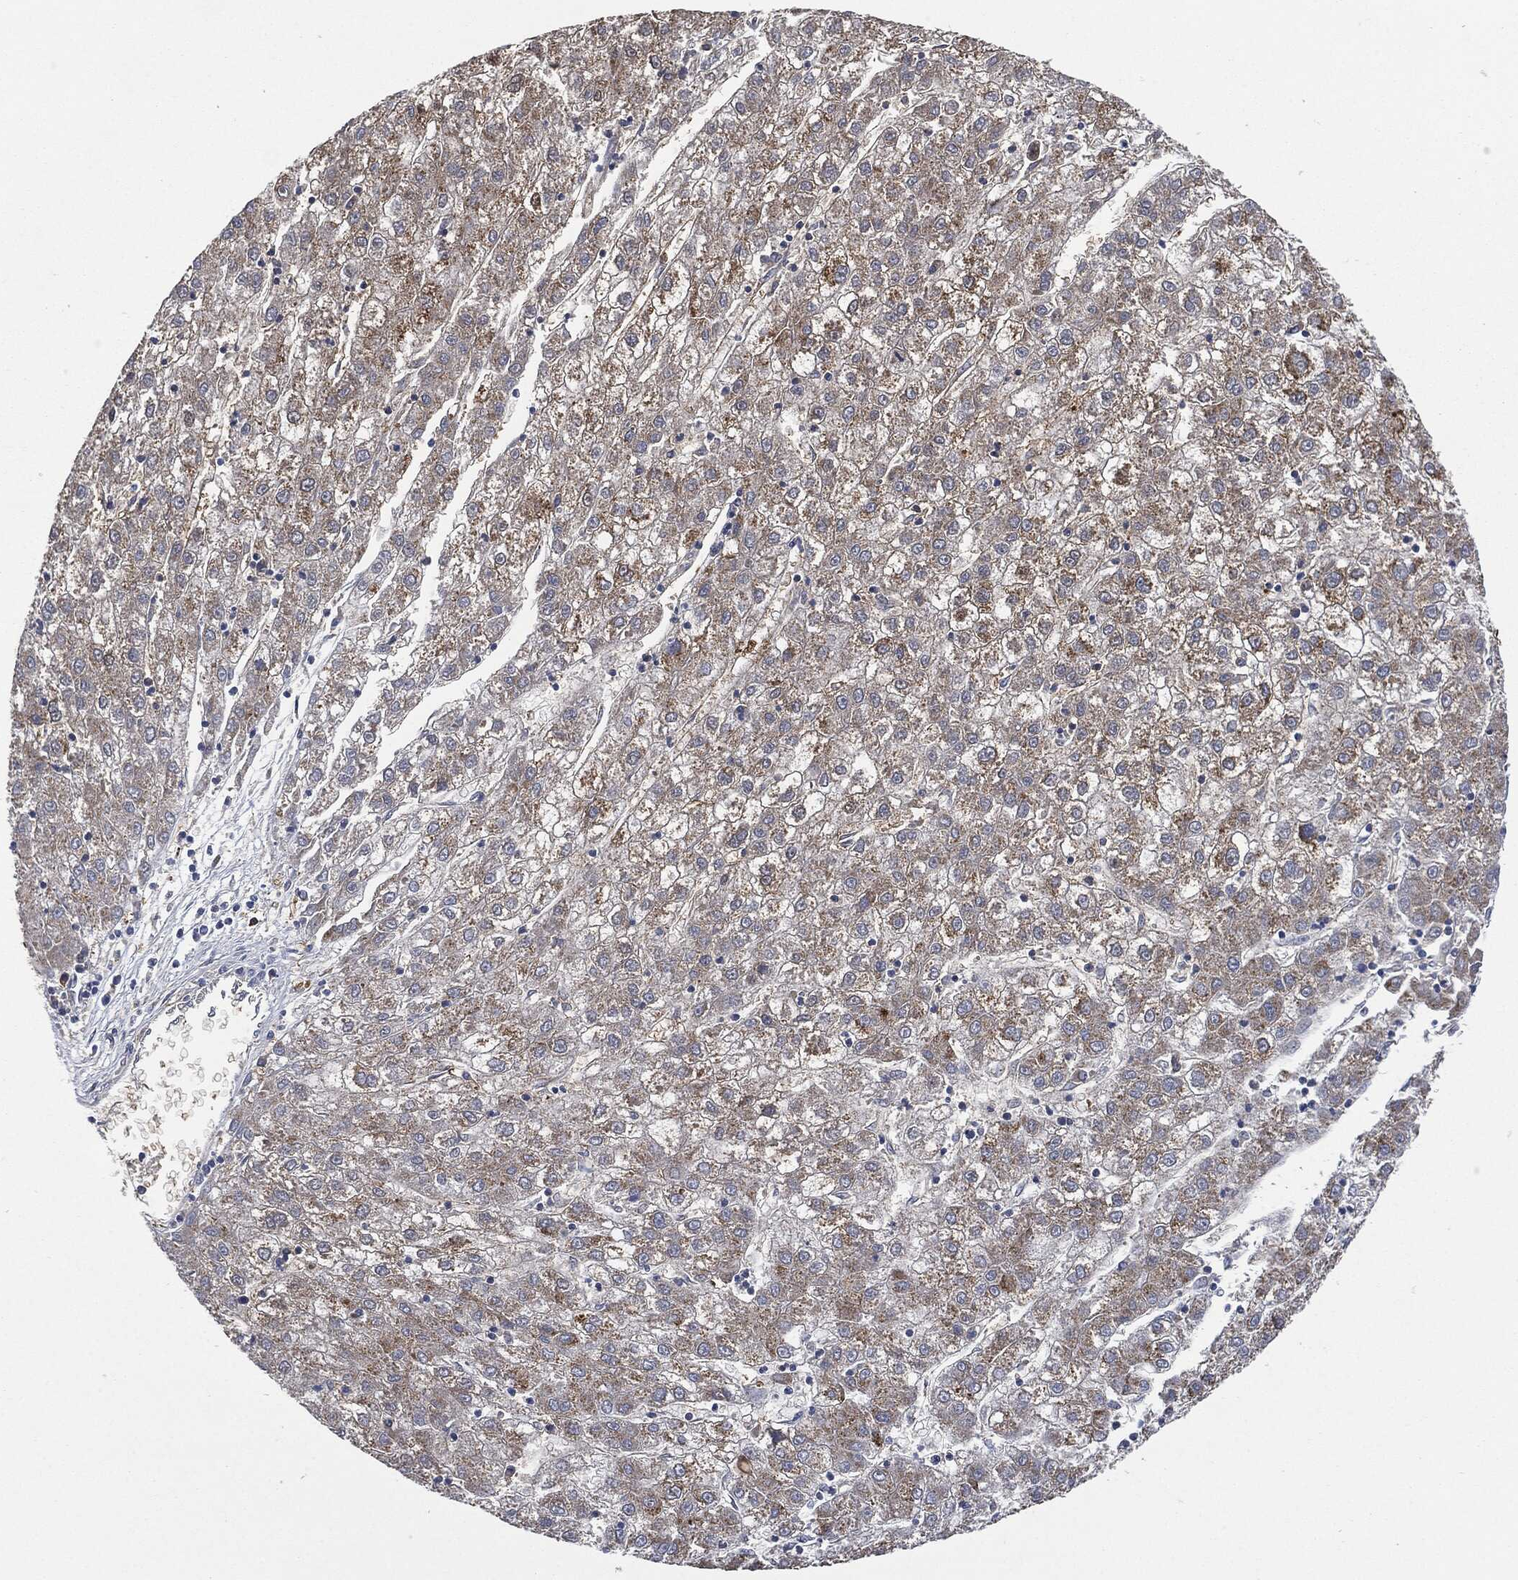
{"staining": {"intensity": "strong", "quantity": "<25%", "location": "cytoplasmic/membranous,nuclear"}, "tissue": "liver cancer", "cell_type": "Tumor cells", "image_type": "cancer", "snomed": [{"axis": "morphology", "description": "Carcinoma, Hepatocellular, NOS"}, {"axis": "topography", "description": "Liver"}], "caption": "Strong cytoplasmic/membranous and nuclear protein positivity is identified in about <25% of tumor cells in liver cancer (hepatocellular carcinoma). (brown staining indicates protein expression, while blue staining denotes nuclei).", "gene": "DCTN1", "patient": {"sex": "male", "age": 72}}